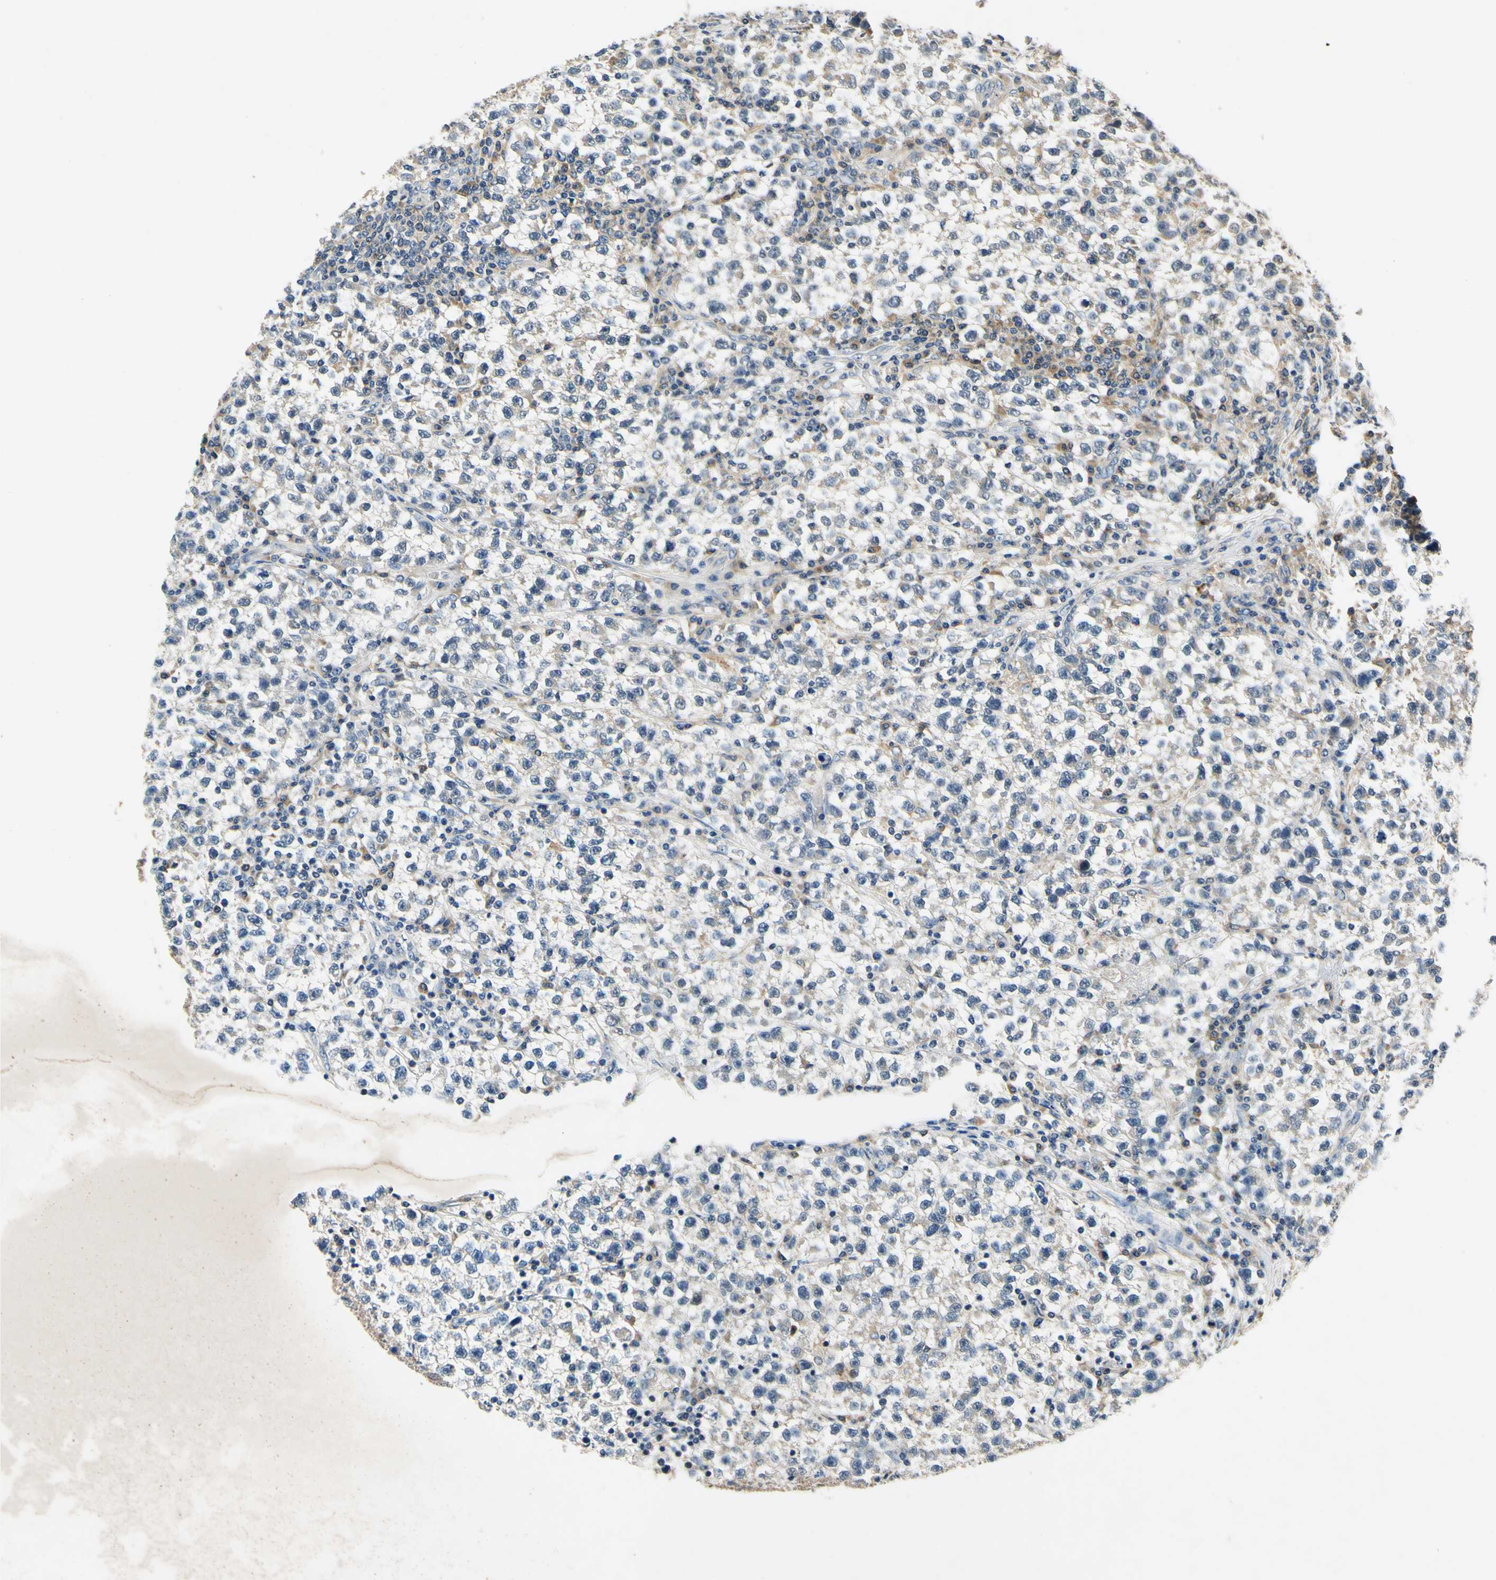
{"staining": {"intensity": "negative", "quantity": "none", "location": "none"}, "tissue": "testis cancer", "cell_type": "Tumor cells", "image_type": "cancer", "snomed": [{"axis": "morphology", "description": "Seminoma, NOS"}, {"axis": "topography", "description": "Testis"}], "caption": "Protein analysis of testis cancer (seminoma) reveals no significant positivity in tumor cells.", "gene": "PLA2G4A", "patient": {"sex": "male", "age": 22}}